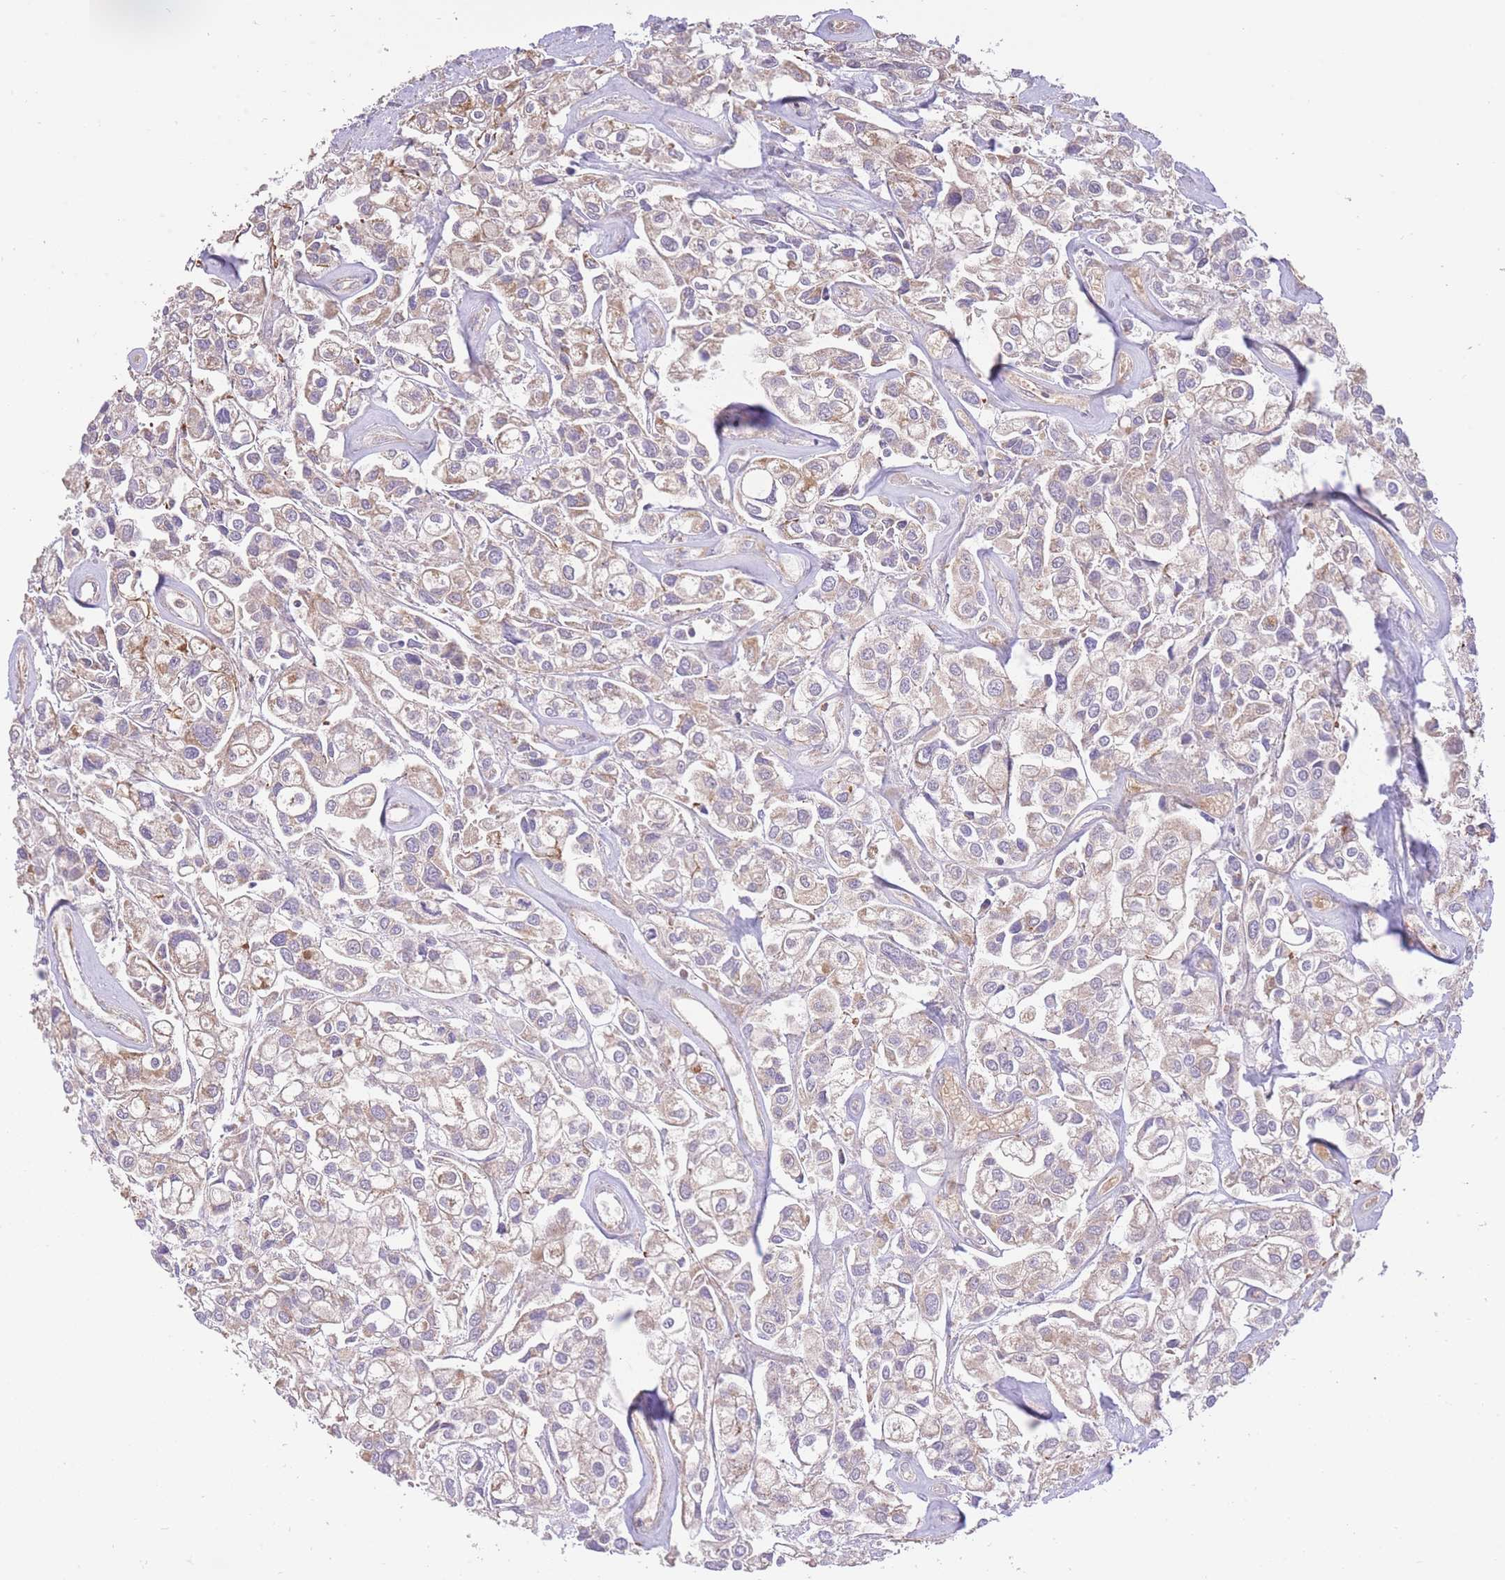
{"staining": {"intensity": "weak", "quantity": ">75%", "location": "cytoplasmic/membranous"}, "tissue": "urothelial cancer", "cell_type": "Tumor cells", "image_type": "cancer", "snomed": [{"axis": "morphology", "description": "Urothelial carcinoma, High grade"}, {"axis": "topography", "description": "Urinary bladder"}], "caption": "This is an image of immunohistochemistry (IHC) staining of high-grade urothelial carcinoma, which shows weak positivity in the cytoplasmic/membranous of tumor cells.", "gene": "PREP", "patient": {"sex": "male", "age": 67}}